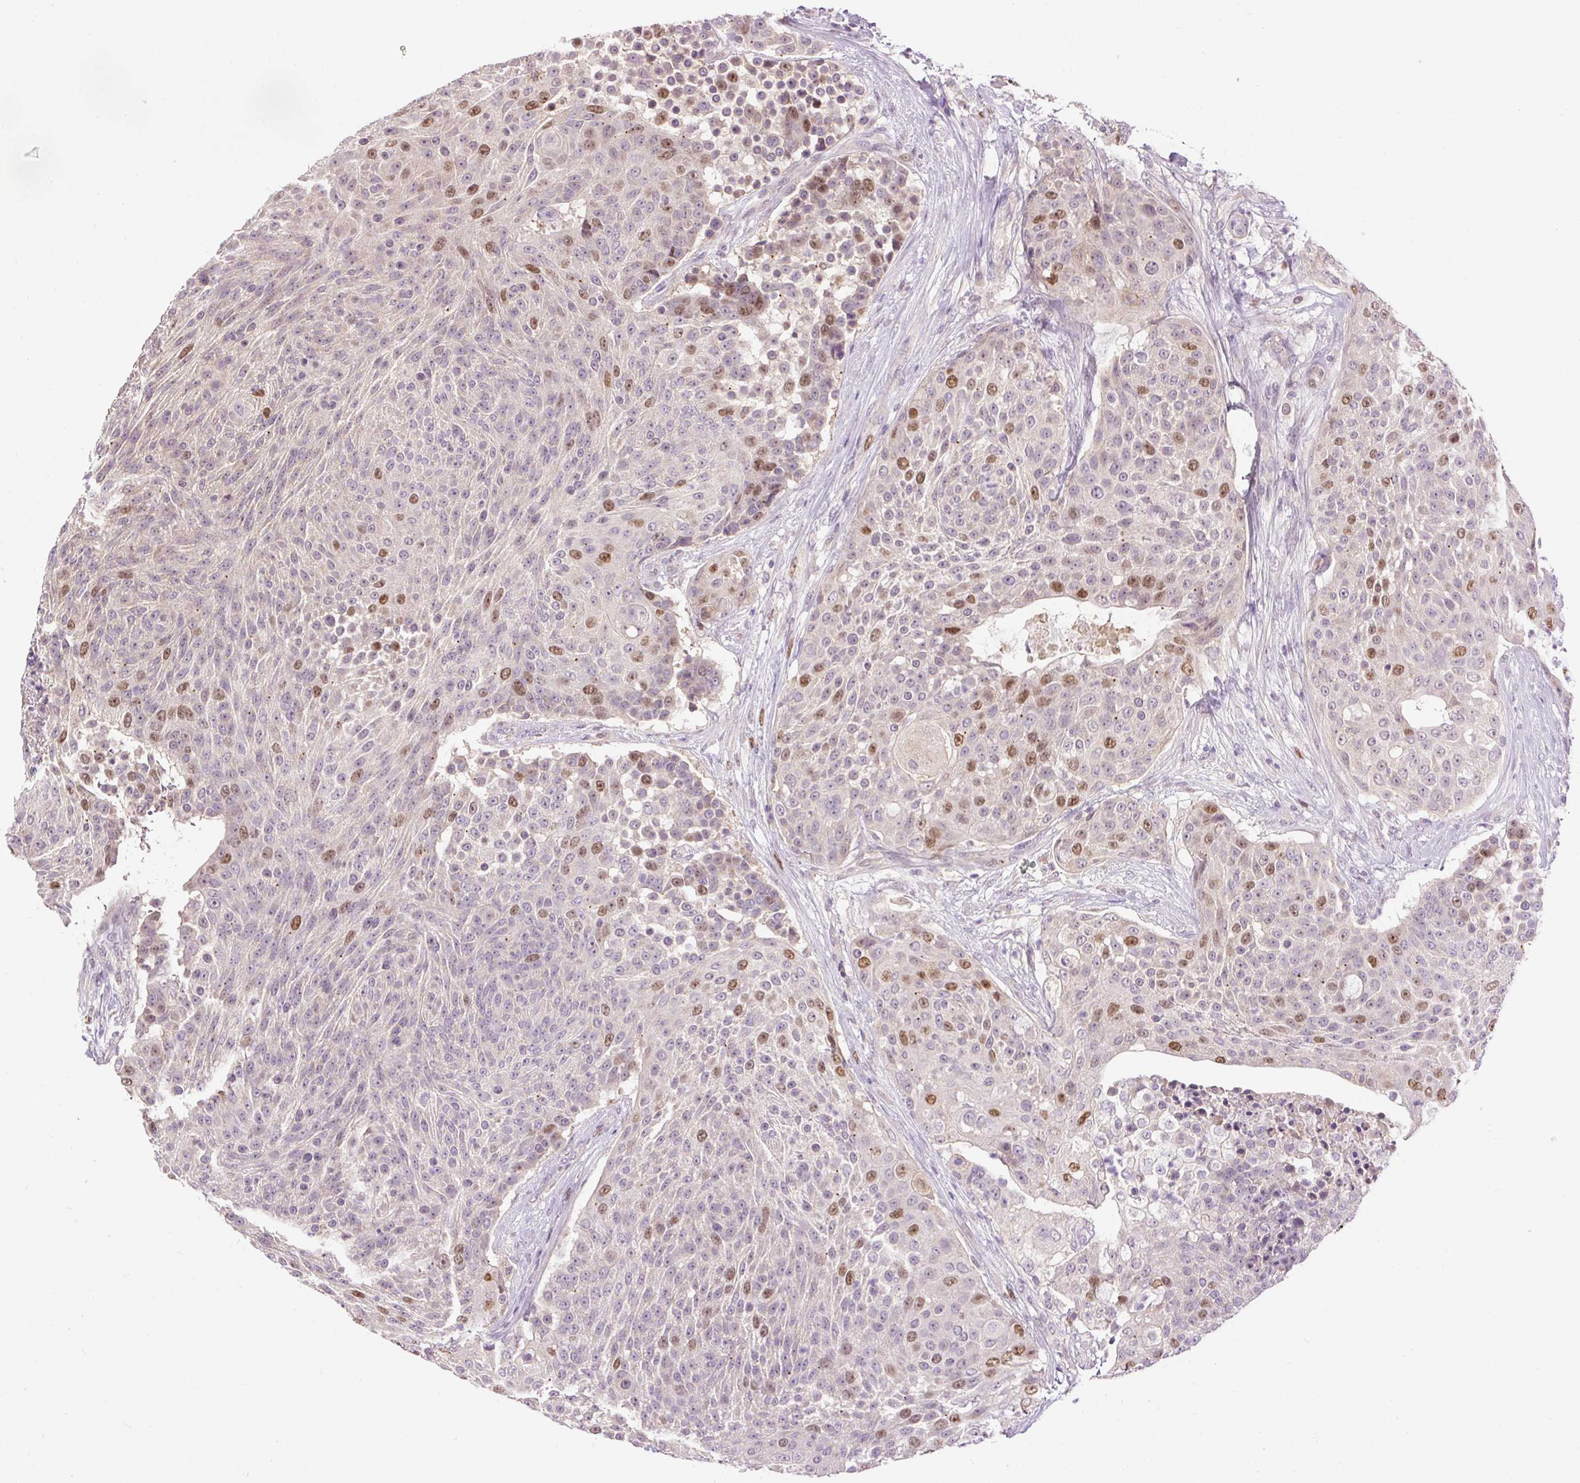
{"staining": {"intensity": "moderate", "quantity": "25%-75%", "location": "nuclear"}, "tissue": "urothelial cancer", "cell_type": "Tumor cells", "image_type": "cancer", "snomed": [{"axis": "morphology", "description": "Urothelial carcinoma, High grade"}, {"axis": "topography", "description": "Urinary bladder"}], "caption": "Urothelial cancer tissue displays moderate nuclear positivity in about 25%-75% of tumor cells, visualized by immunohistochemistry.", "gene": "RACGAP1", "patient": {"sex": "female", "age": 63}}